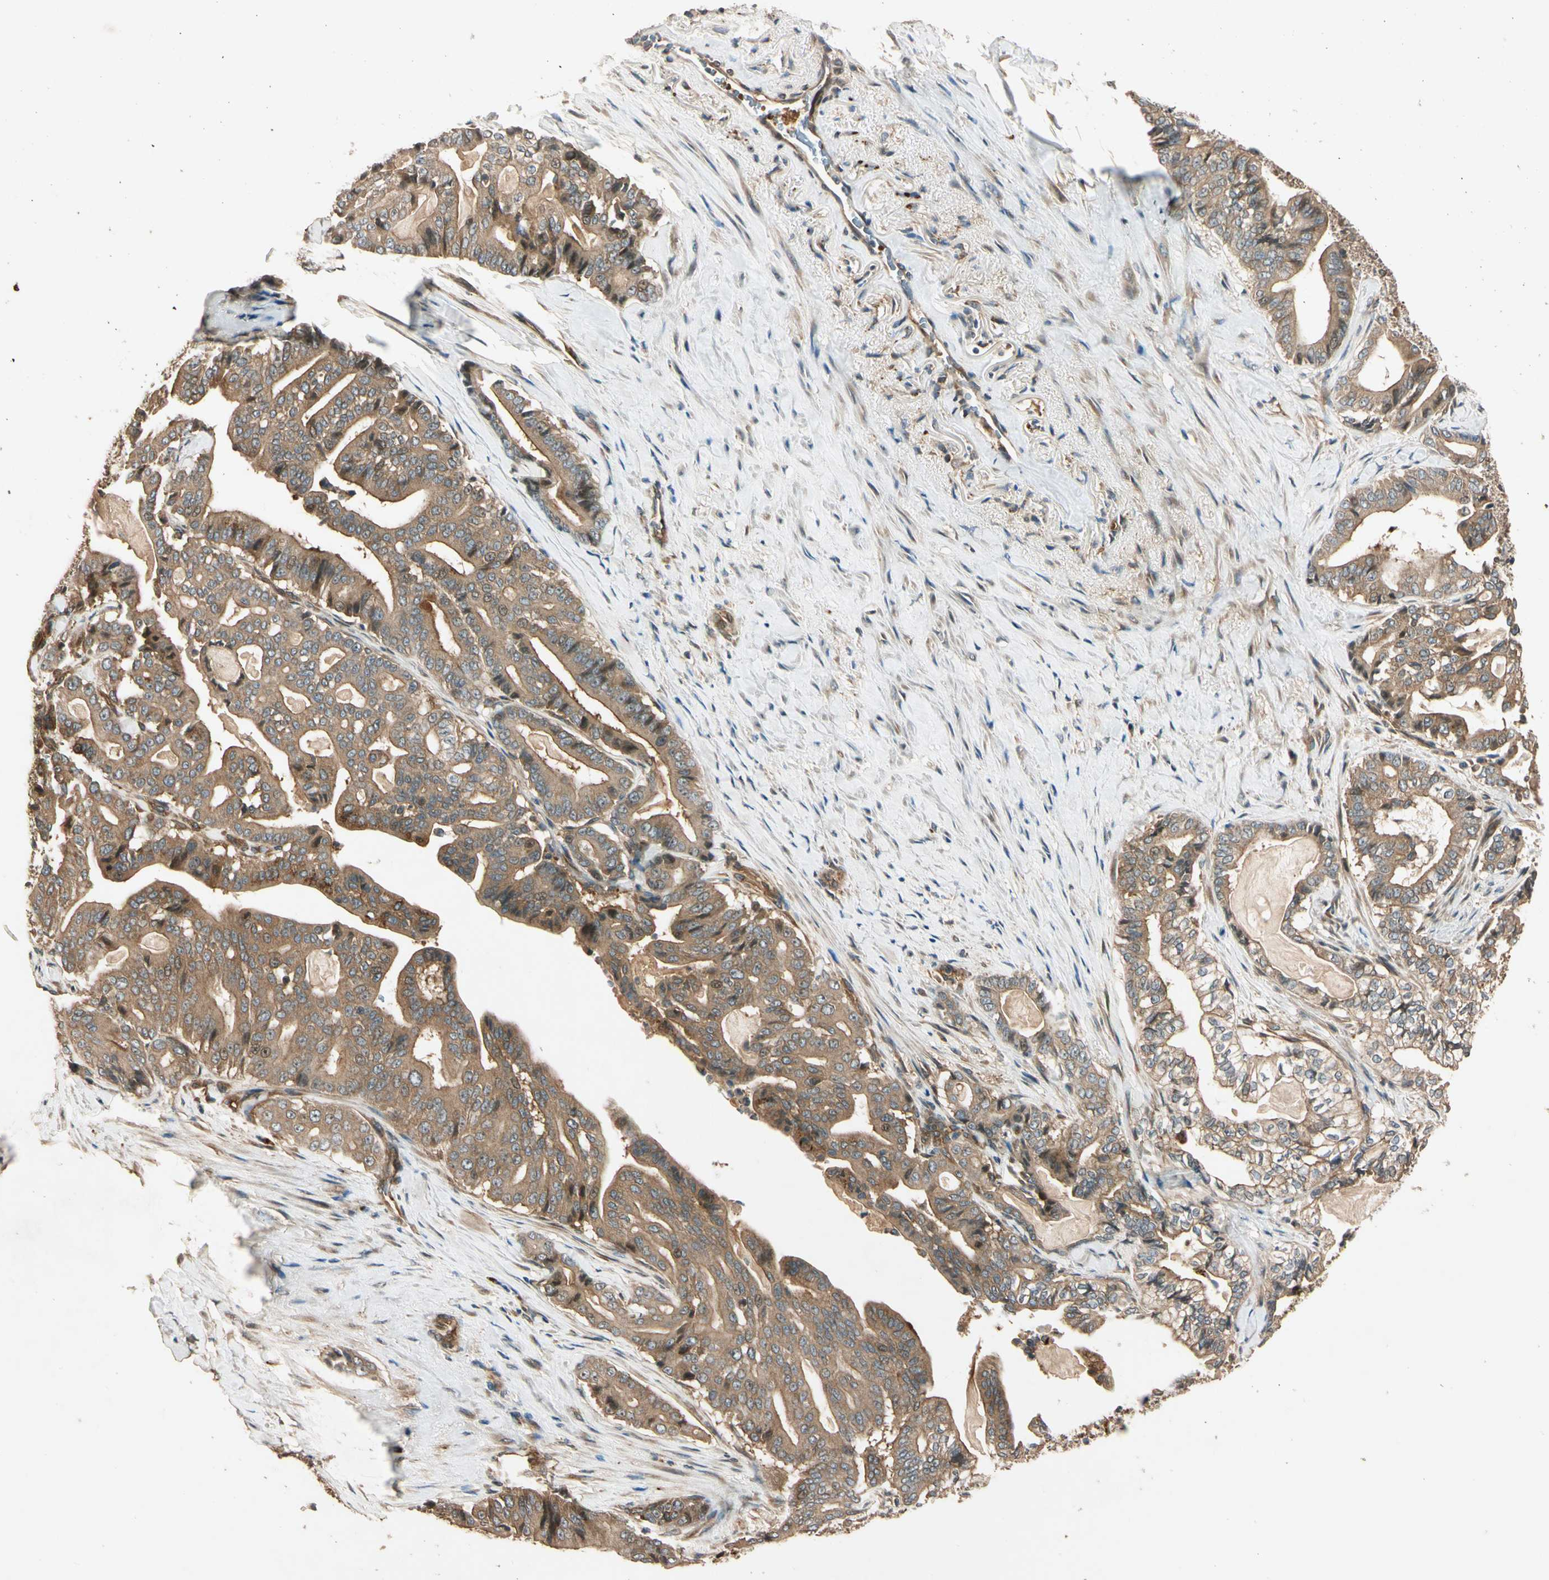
{"staining": {"intensity": "moderate", "quantity": ">75%", "location": "cytoplasmic/membranous"}, "tissue": "pancreatic cancer", "cell_type": "Tumor cells", "image_type": "cancer", "snomed": [{"axis": "morphology", "description": "Adenocarcinoma, NOS"}, {"axis": "topography", "description": "Pancreas"}], "caption": "Human pancreatic adenocarcinoma stained with a protein marker reveals moderate staining in tumor cells.", "gene": "ROCK2", "patient": {"sex": "male", "age": 63}}